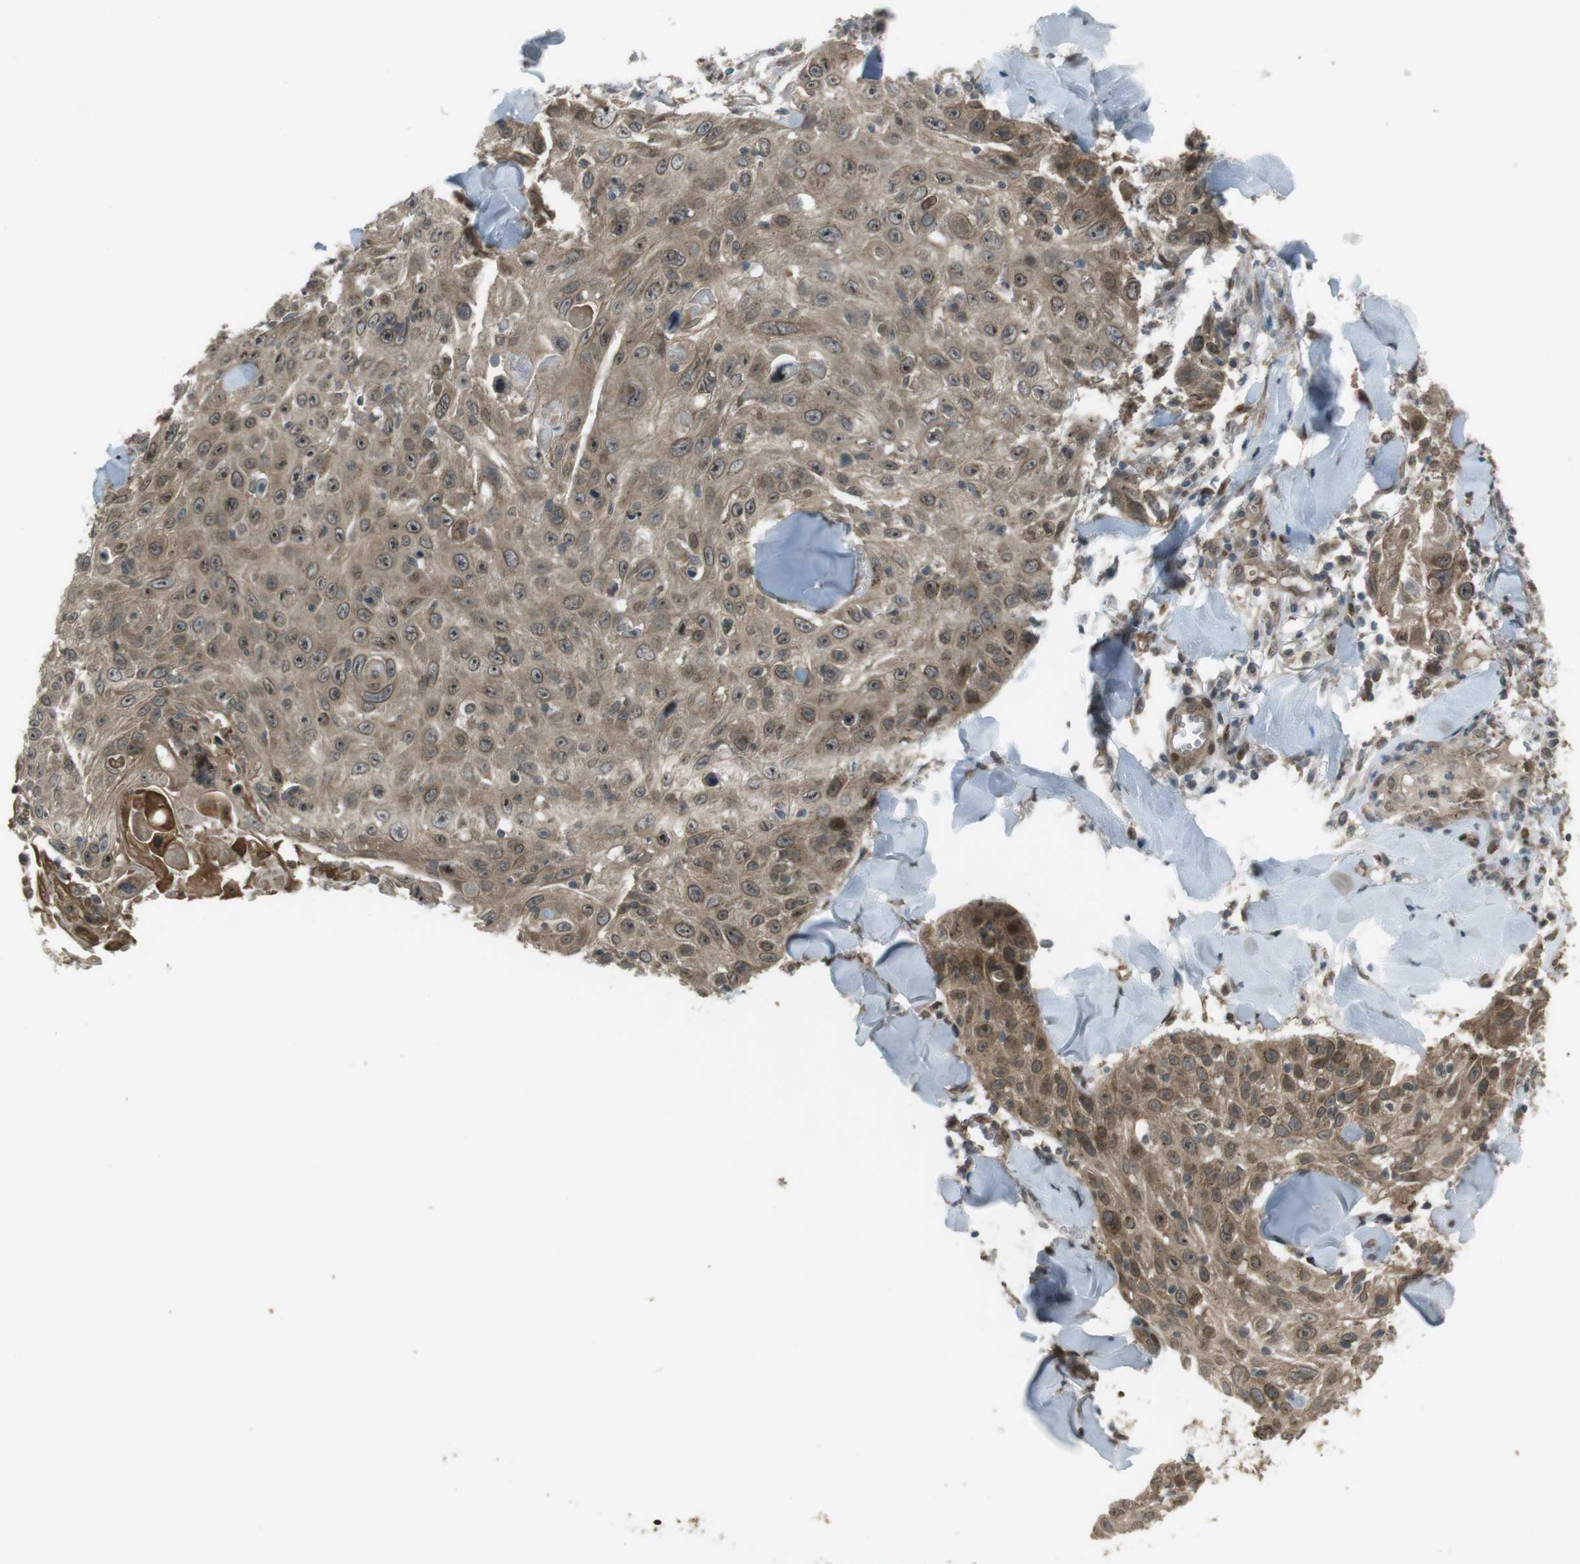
{"staining": {"intensity": "moderate", "quantity": ">75%", "location": "cytoplasmic/membranous,nuclear"}, "tissue": "skin cancer", "cell_type": "Tumor cells", "image_type": "cancer", "snomed": [{"axis": "morphology", "description": "Squamous cell carcinoma, NOS"}, {"axis": "topography", "description": "Skin"}], "caption": "Human squamous cell carcinoma (skin) stained with a protein marker exhibits moderate staining in tumor cells.", "gene": "SLITRK5", "patient": {"sex": "male", "age": 86}}